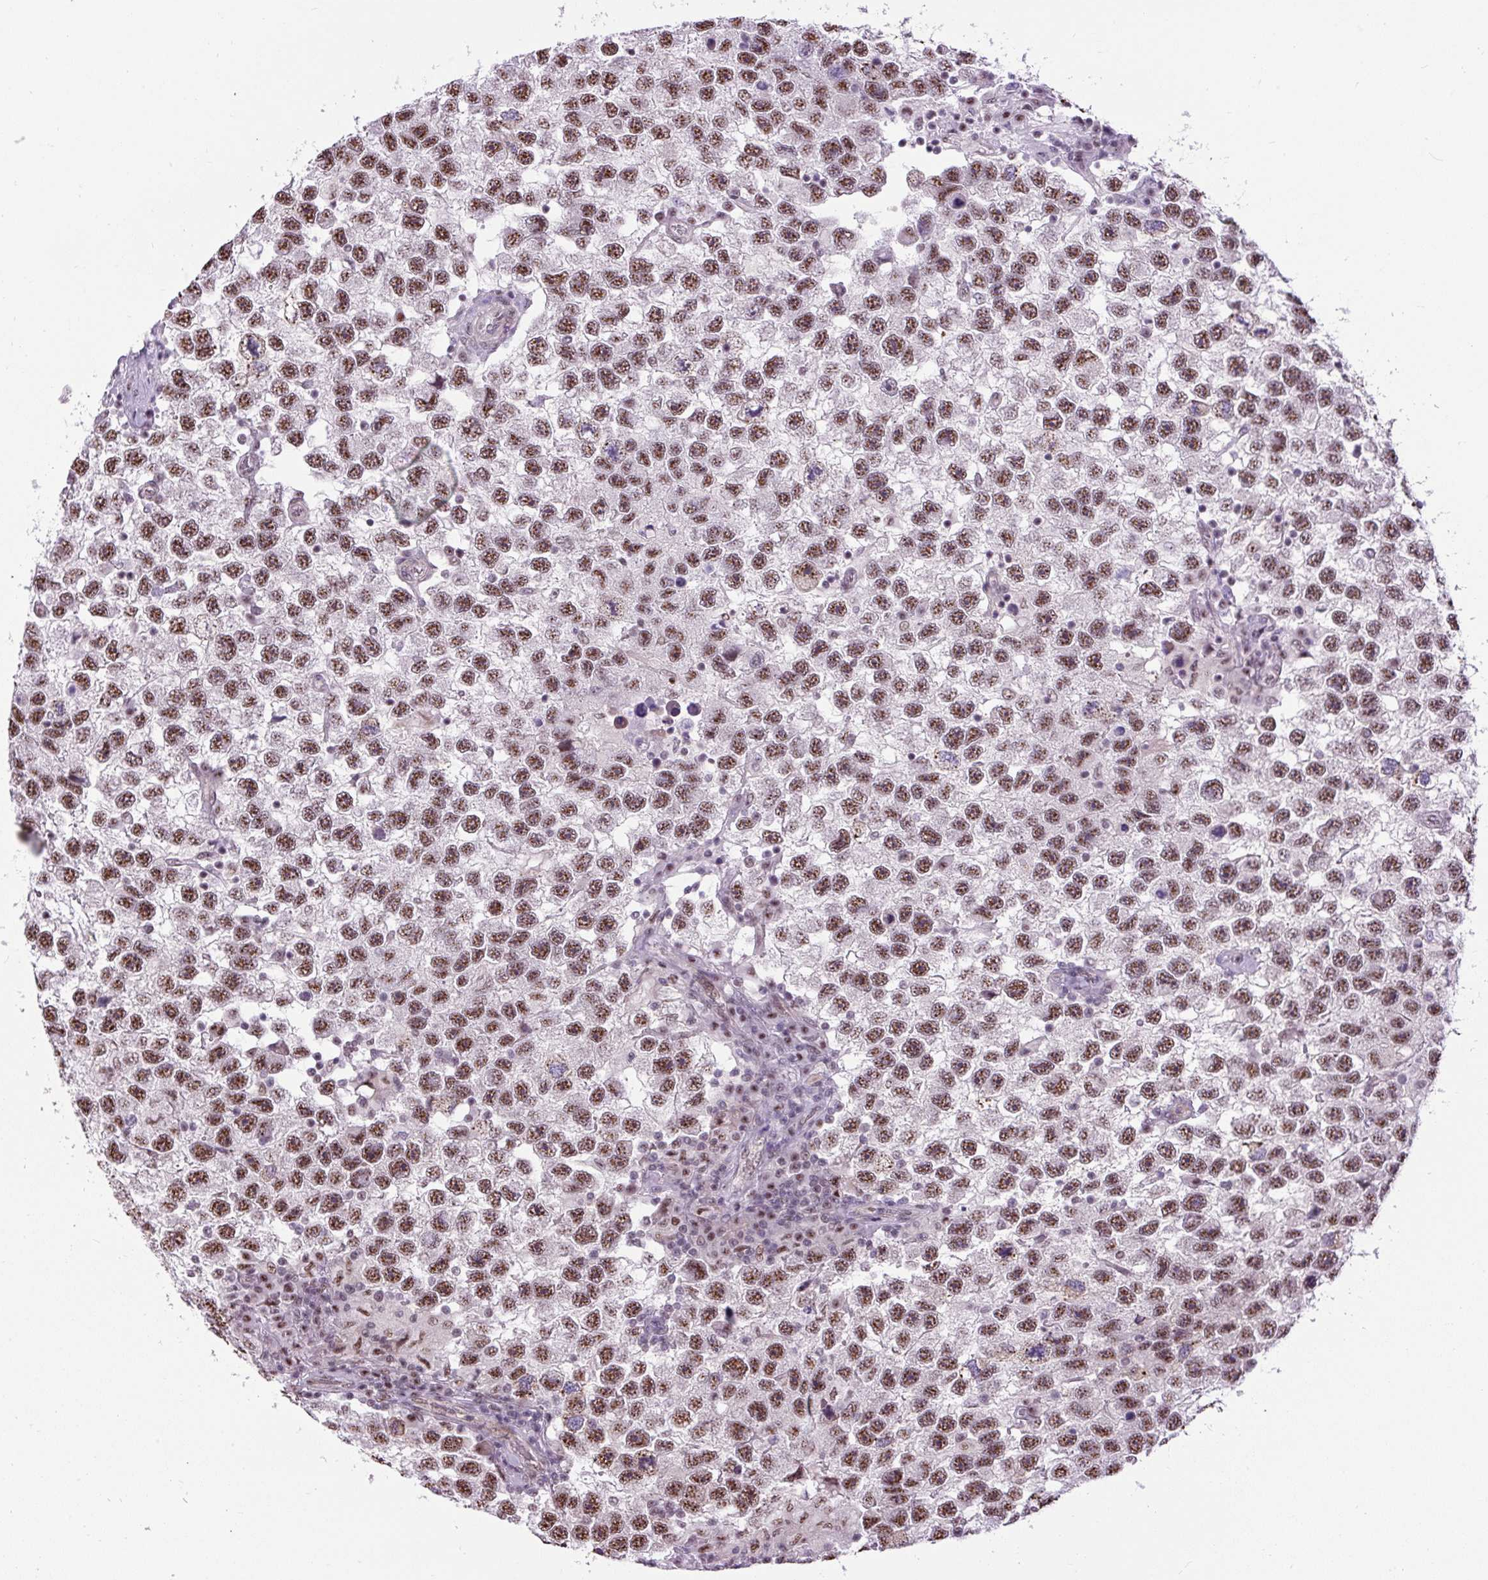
{"staining": {"intensity": "moderate", "quantity": ">75%", "location": "nuclear"}, "tissue": "testis cancer", "cell_type": "Tumor cells", "image_type": "cancer", "snomed": [{"axis": "morphology", "description": "Seminoma, NOS"}, {"axis": "topography", "description": "Testis"}], "caption": "The micrograph displays a brown stain indicating the presence of a protein in the nuclear of tumor cells in testis cancer (seminoma).", "gene": "SMC5", "patient": {"sex": "male", "age": 26}}